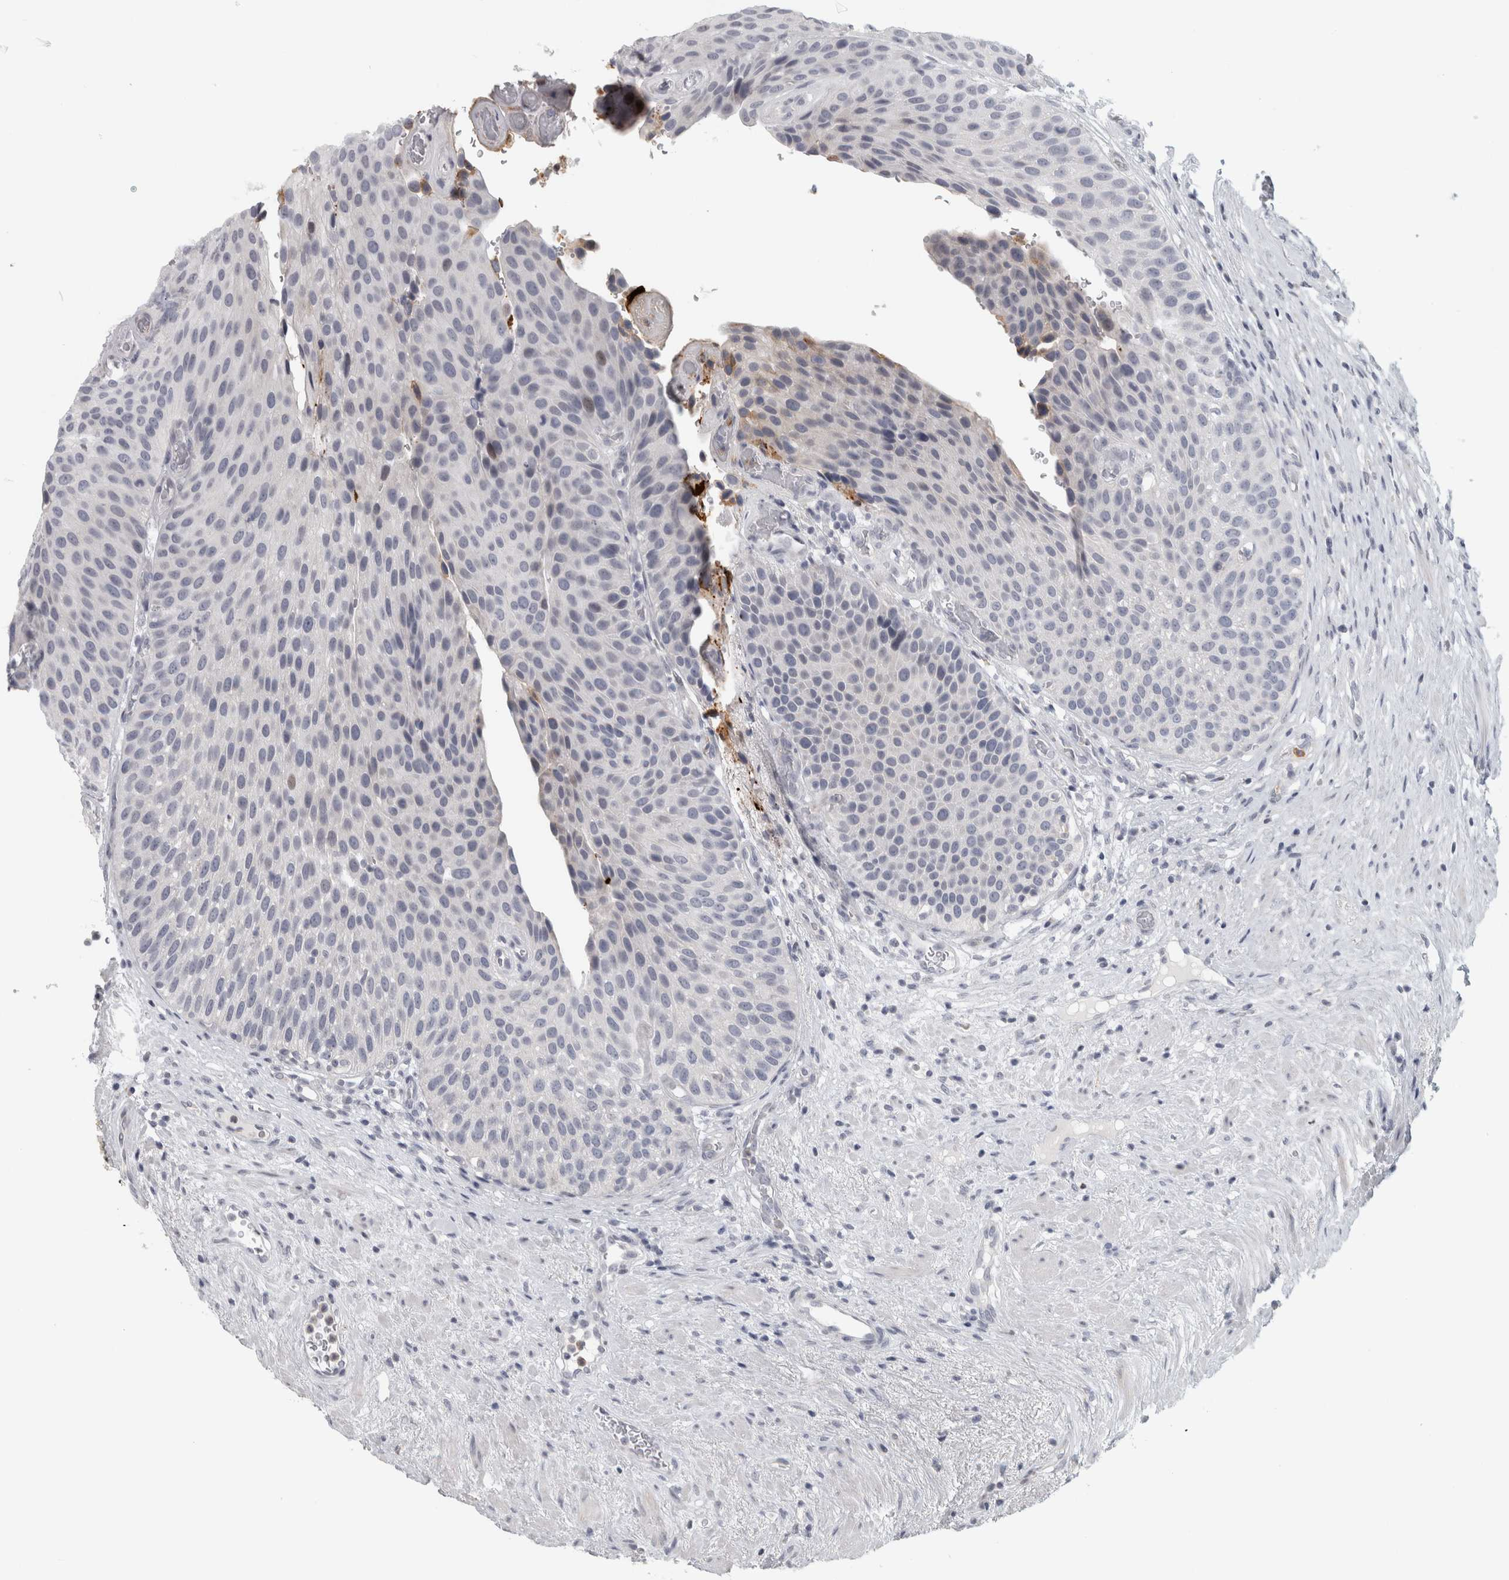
{"staining": {"intensity": "negative", "quantity": "none", "location": "none"}, "tissue": "urothelial cancer", "cell_type": "Tumor cells", "image_type": "cancer", "snomed": [{"axis": "morphology", "description": "Normal tissue, NOS"}, {"axis": "morphology", "description": "Urothelial carcinoma, Low grade"}, {"axis": "topography", "description": "Urinary bladder"}, {"axis": "topography", "description": "Prostate"}], "caption": "Tumor cells are negative for brown protein staining in urothelial cancer. (Brightfield microscopy of DAB IHC at high magnification).", "gene": "PTPRN2", "patient": {"sex": "male", "age": 60}}